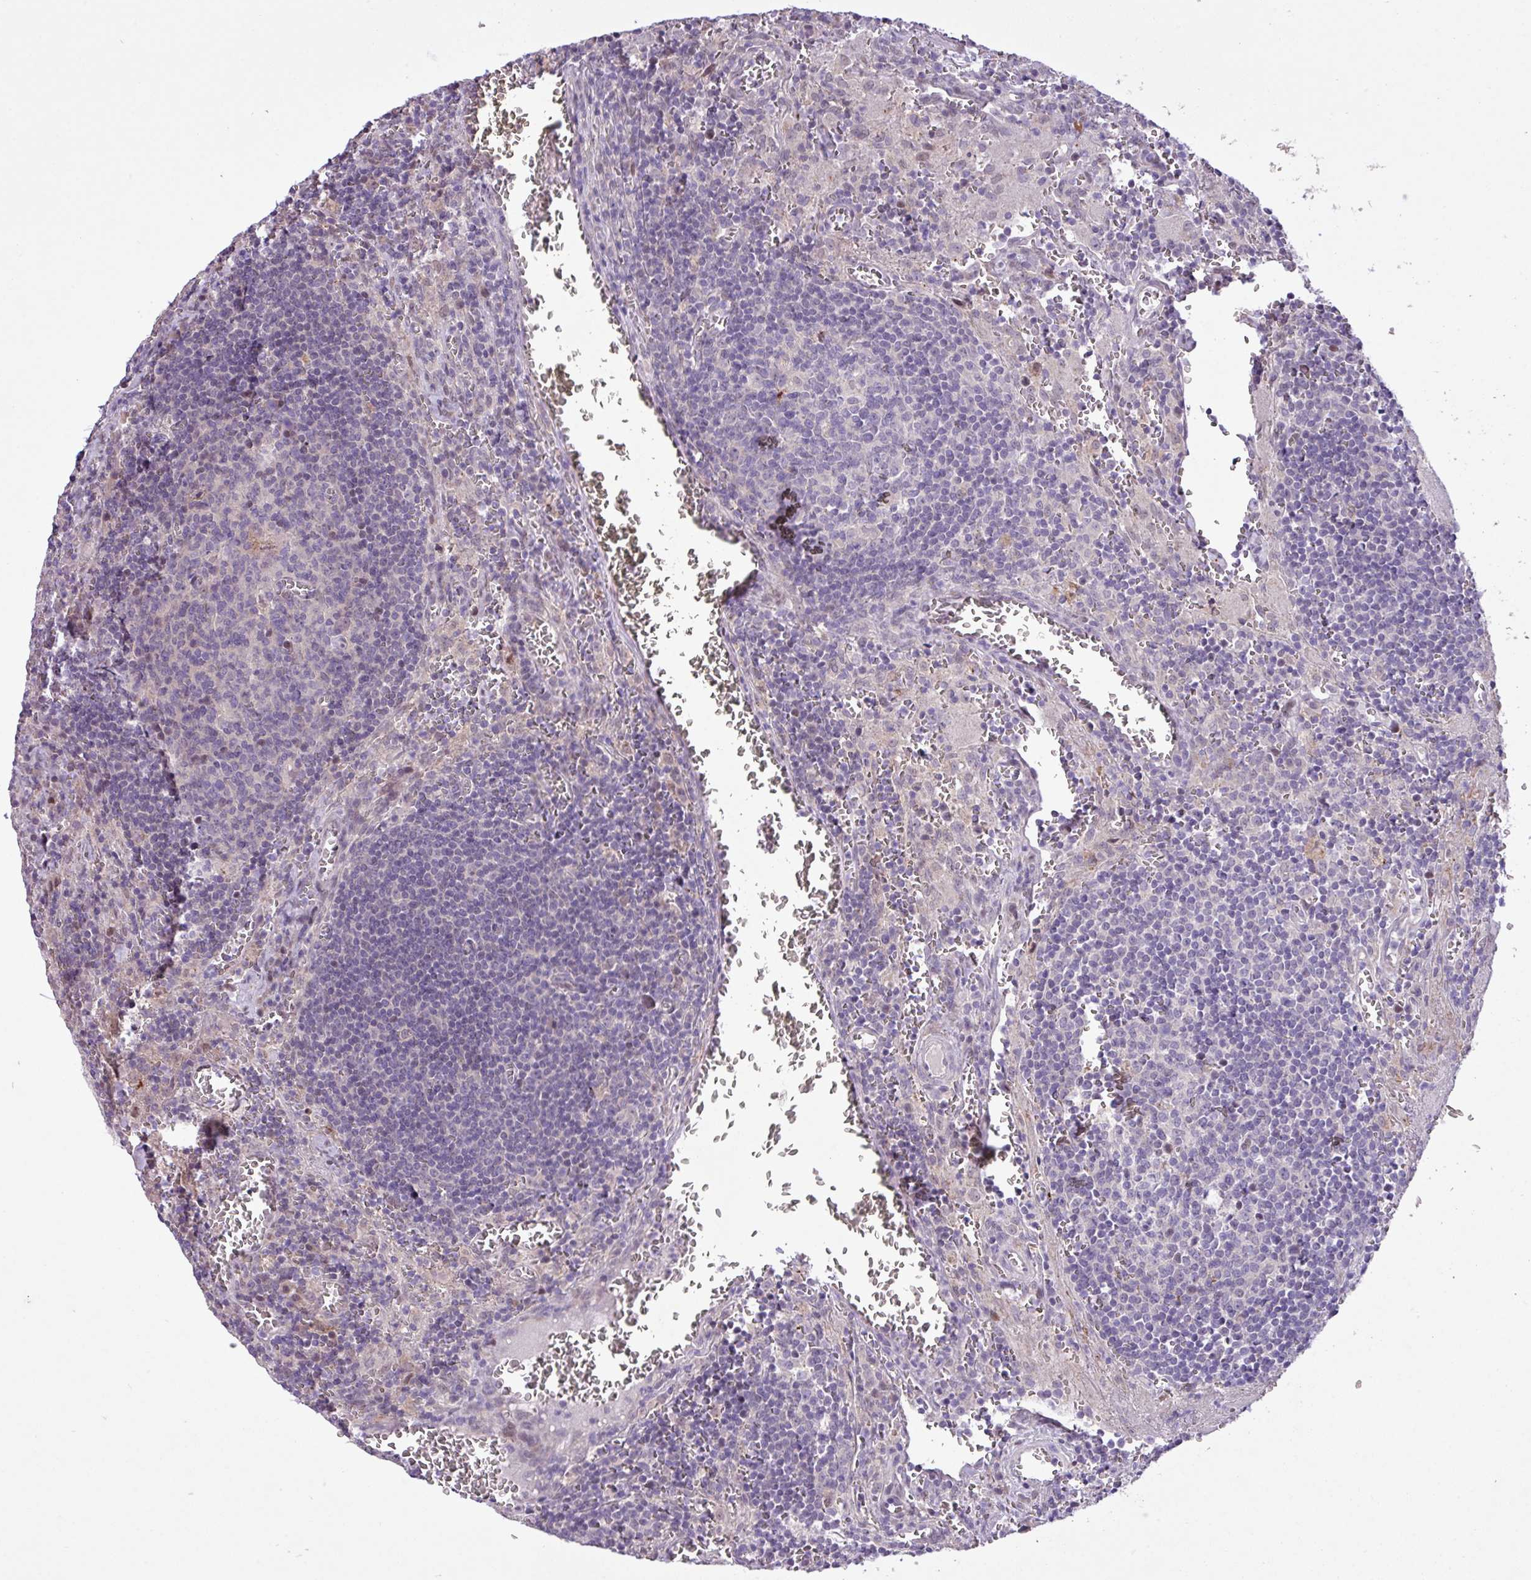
{"staining": {"intensity": "negative", "quantity": "none", "location": "none"}, "tissue": "lymph node", "cell_type": "Germinal center cells", "image_type": "normal", "snomed": [{"axis": "morphology", "description": "Normal tissue, NOS"}, {"axis": "topography", "description": "Lymph node"}], "caption": "A high-resolution image shows immunohistochemistry (IHC) staining of normal lymph node, which displays no significant positivity in germinal center cells. (Stains: DAB (3,3'-diaminobenzidine) IHC with hematoxylin counter stain, Microscopy: brightfield microscopy at high magnification).", "gene": "RPP25L", "patient": {"sex": "male", "age": 50}}